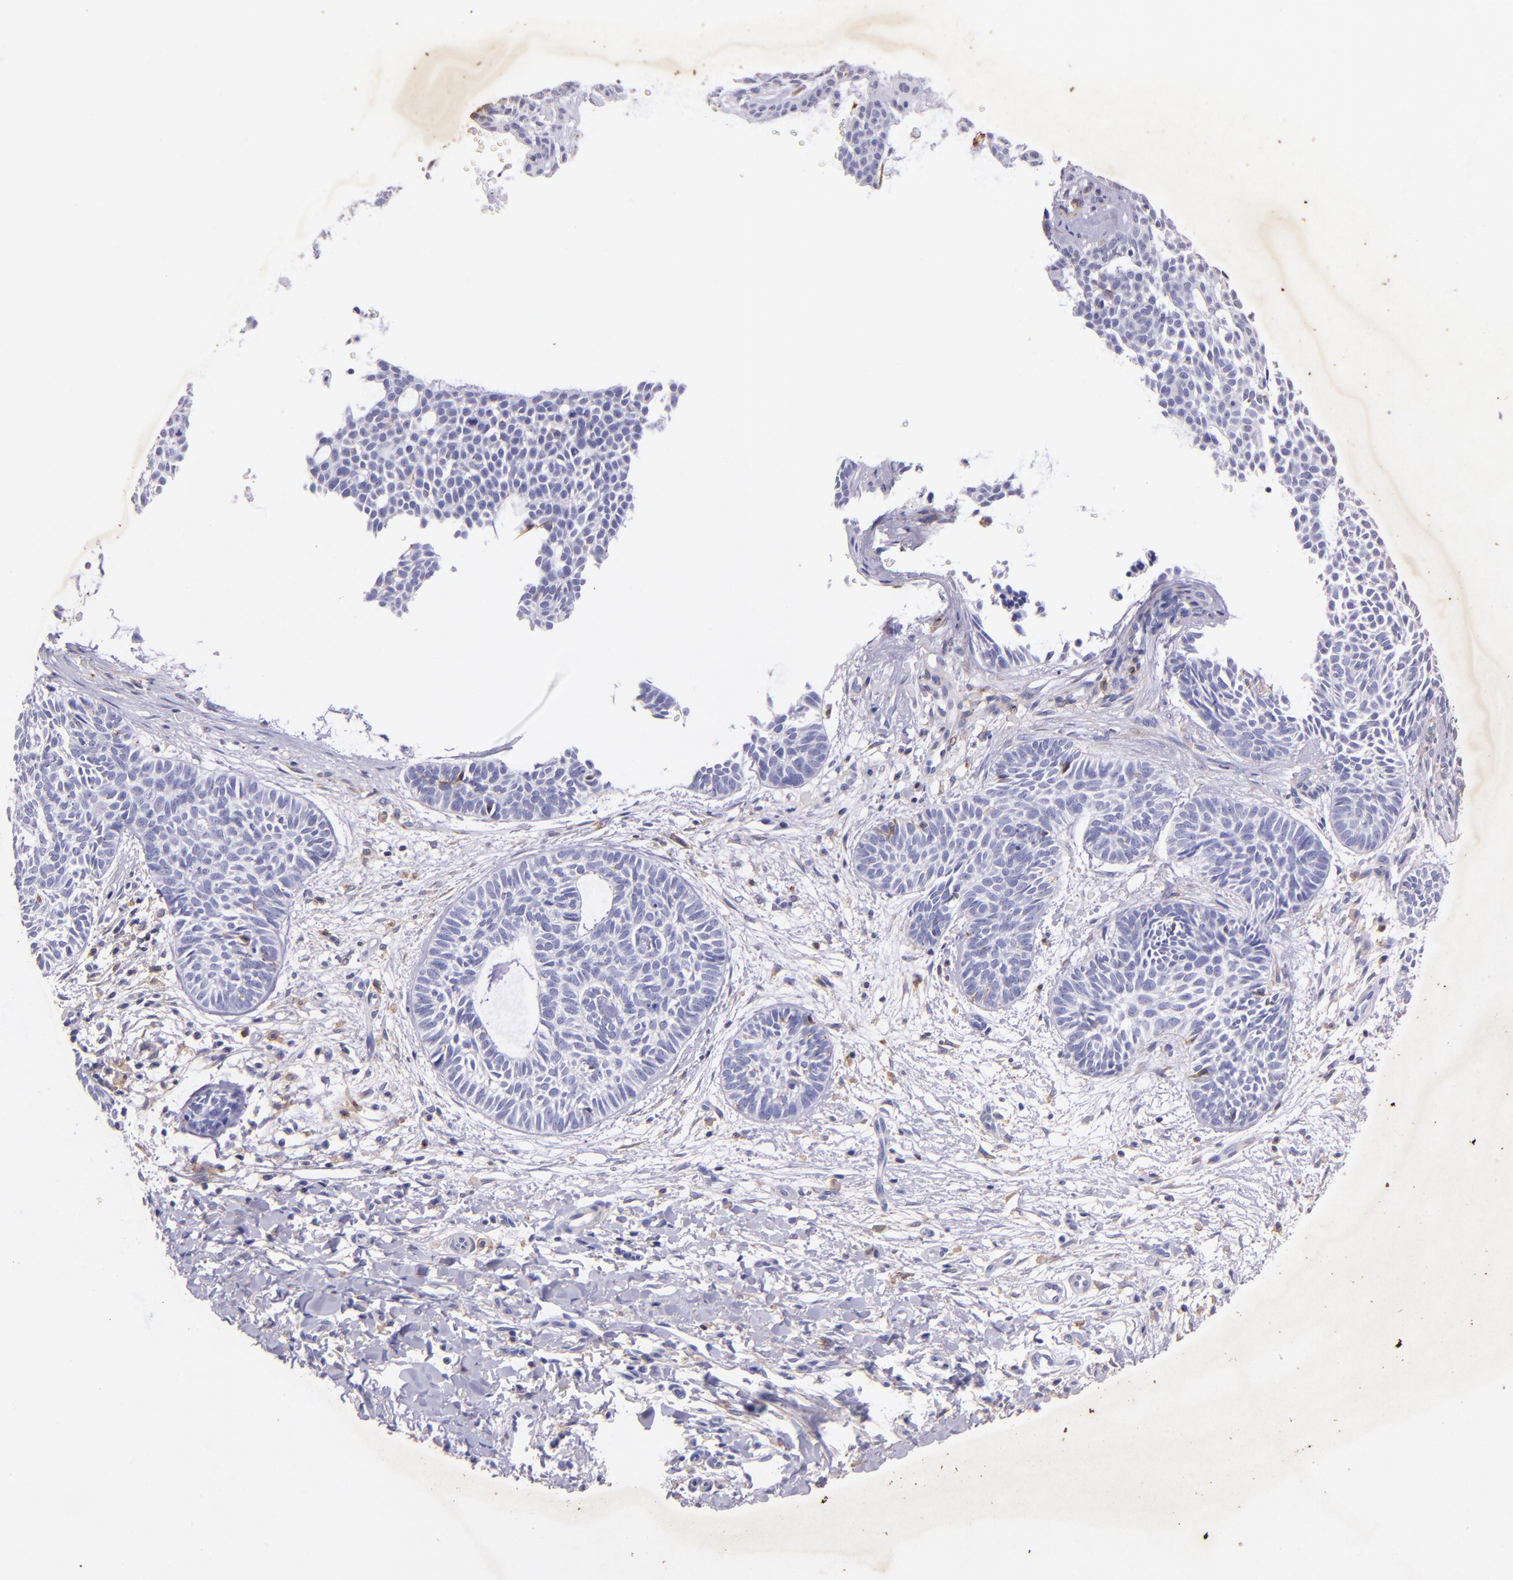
{"staining": {"intensity": "moderate", "quantity": "<25%", "location": "cytoplasmic/membranous"}, "tissue": "skin cancer", "cell_type": "Tumor cells", "image_type": "cancer", "snomed": [{"axis": "morphology", "description": "Basal cell carcinoma"}, {"axis": "topography", "description": "Skin"}], "caption": "Immunohistochemical staining of skin basal cell carcinoma exhibits low levels of moderate cytoplasmic/membranous expression in approximately <25% of tumor cells.", "gene": "RET", "patient": {"sex": "male", "age": 75}}